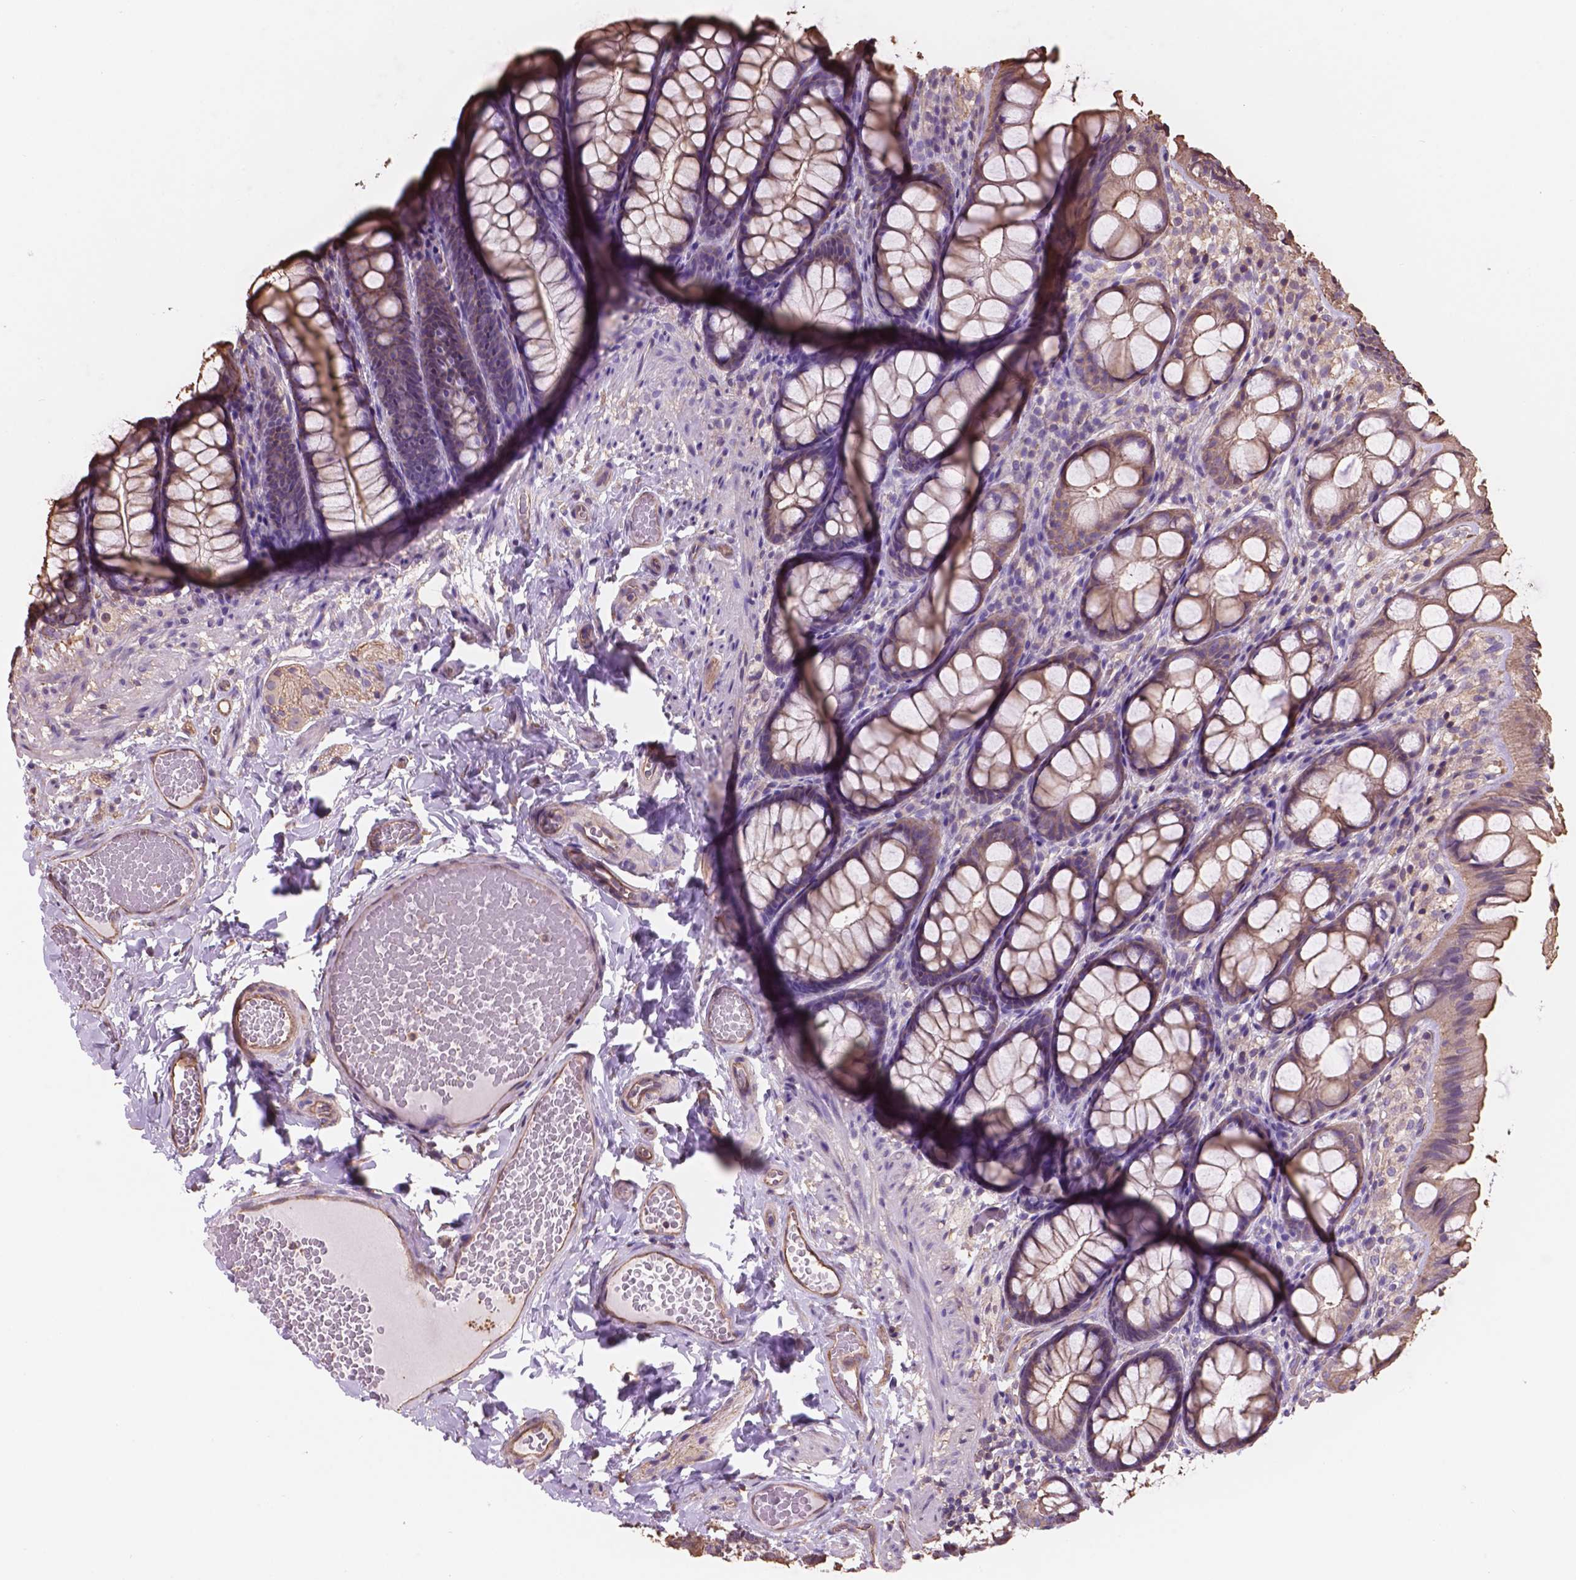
{"staining": {"intensity": "strong", "quantity": ">75%", "location": "cytoplasmic/membranous,nuclear"}, "tissue": "colon", "cell_type": "Endothelial cells", "image_type": "normal", "snomed": [{"axis": "morphology", "description": "Normal tissue, NOS"}, {"axis": "topography", "description": "Colon"}], "caption": "Brown immunohistochemical staining in benign colon demonstrates strong cytoplasmic/membranous,nuclear staining in about >75% of endothelial cells. The staining is performed using DAB brown chromogen to label protein expression. The nuclei are counter-stained blue using hematoxylin.", "gene": "NIPA2", "patient": {"sex": "male", "age": 47}}